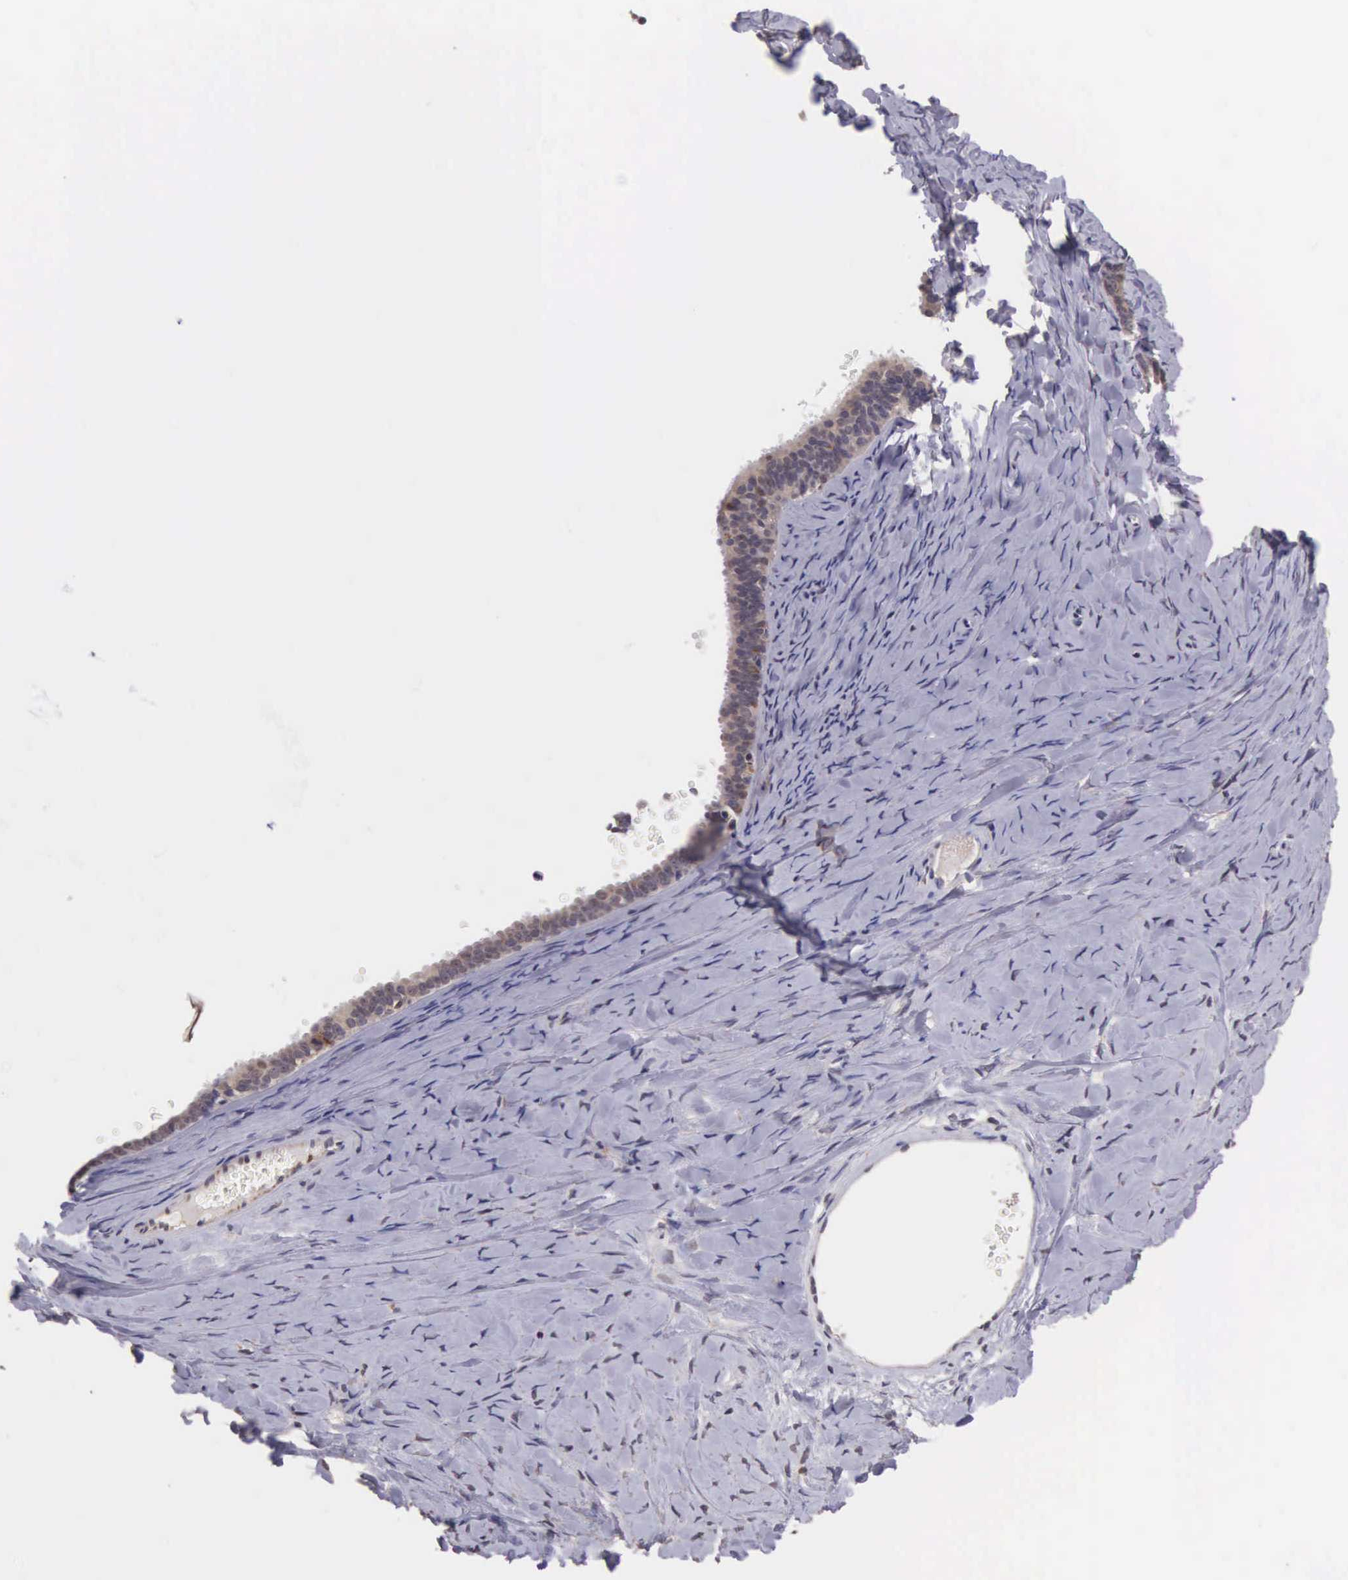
{"staining": {"intensity": "weak", "quantity": ">75%", "location": "cytoplasmic/membranous,nuclear"}, "tissue": "ovarian cancer", "cell_type": "Tumor cells", "image_type": "cancer", "snomed": [{"axis": "morphology", "description": "Cystadenocarcinoma, serous, NOS"}, {"axis": "topography", "description": "Ovary"}], "caption": "Ovarian cancer stained for a protein shows weak cytoplasmic/membranous and nuclear positivity in tumor cells.", "gene": "CDC45", "patient": {"sex": "female", "age": 71}}